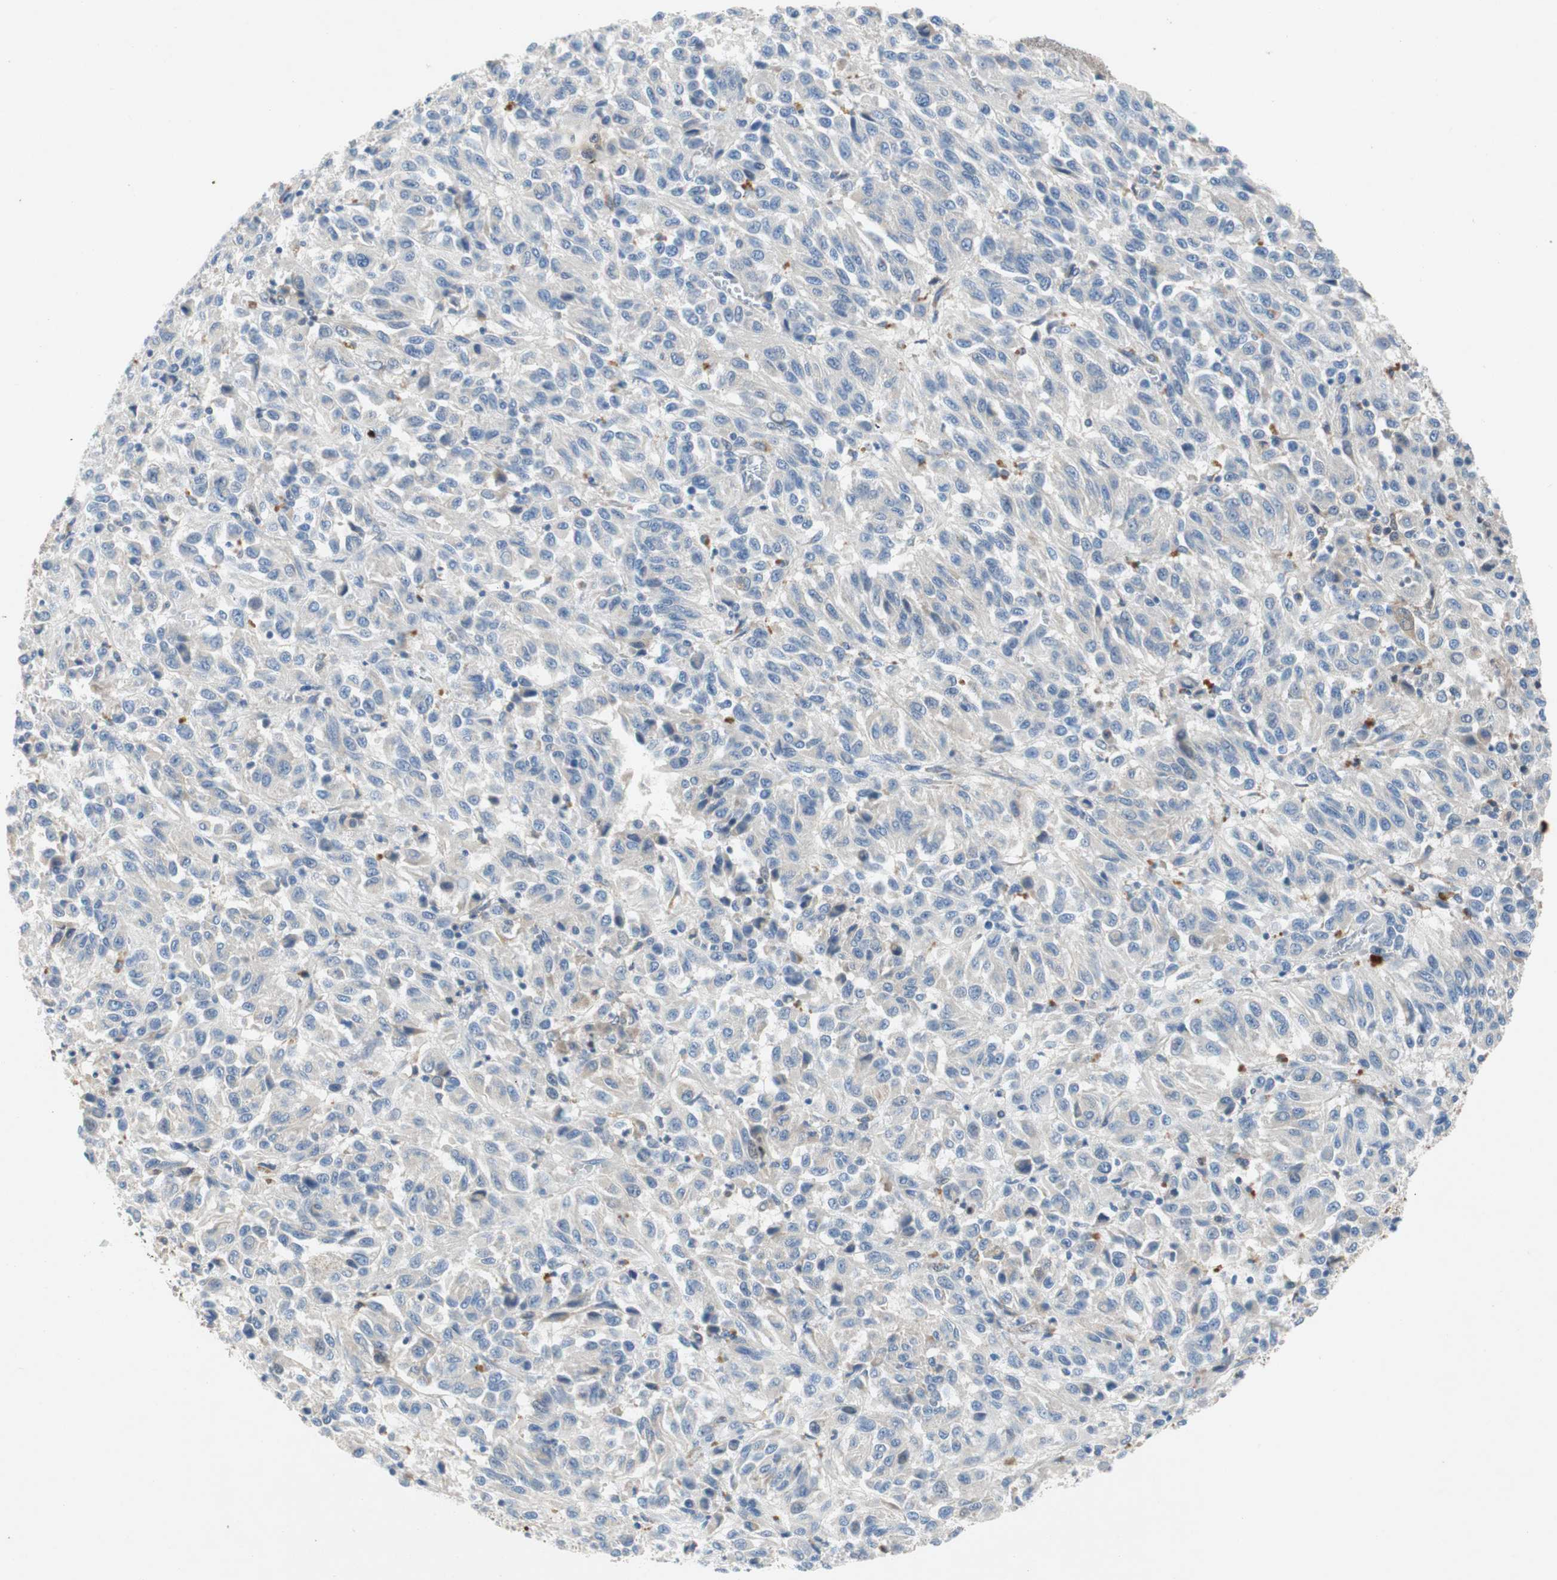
{"staining": {"intensity": "negative", "quantity": "none", "location": "none"}, "tissue": "melanoma", "cell_type": "Tumor cells", "image_type": "cancer", "snomed": [{"axis": "morphology", "description": "Malignant melanoma, Metastatic site"}, {"axis": "topography", "description": "Lung"}], "caption": "This is a photomicrograph of immunohistochemistry (IHC) staining of melanoma, which shows no staining in tumor cells. The staining was performed using DAB (3,3'-diaminobenzidine) to visualize the protein expression in brown, while the nuclei were stained in blue with hematoxylin (Magnification: 20x).", "gene": "RELB", "patient": {"sex": "male", "age": 64}}